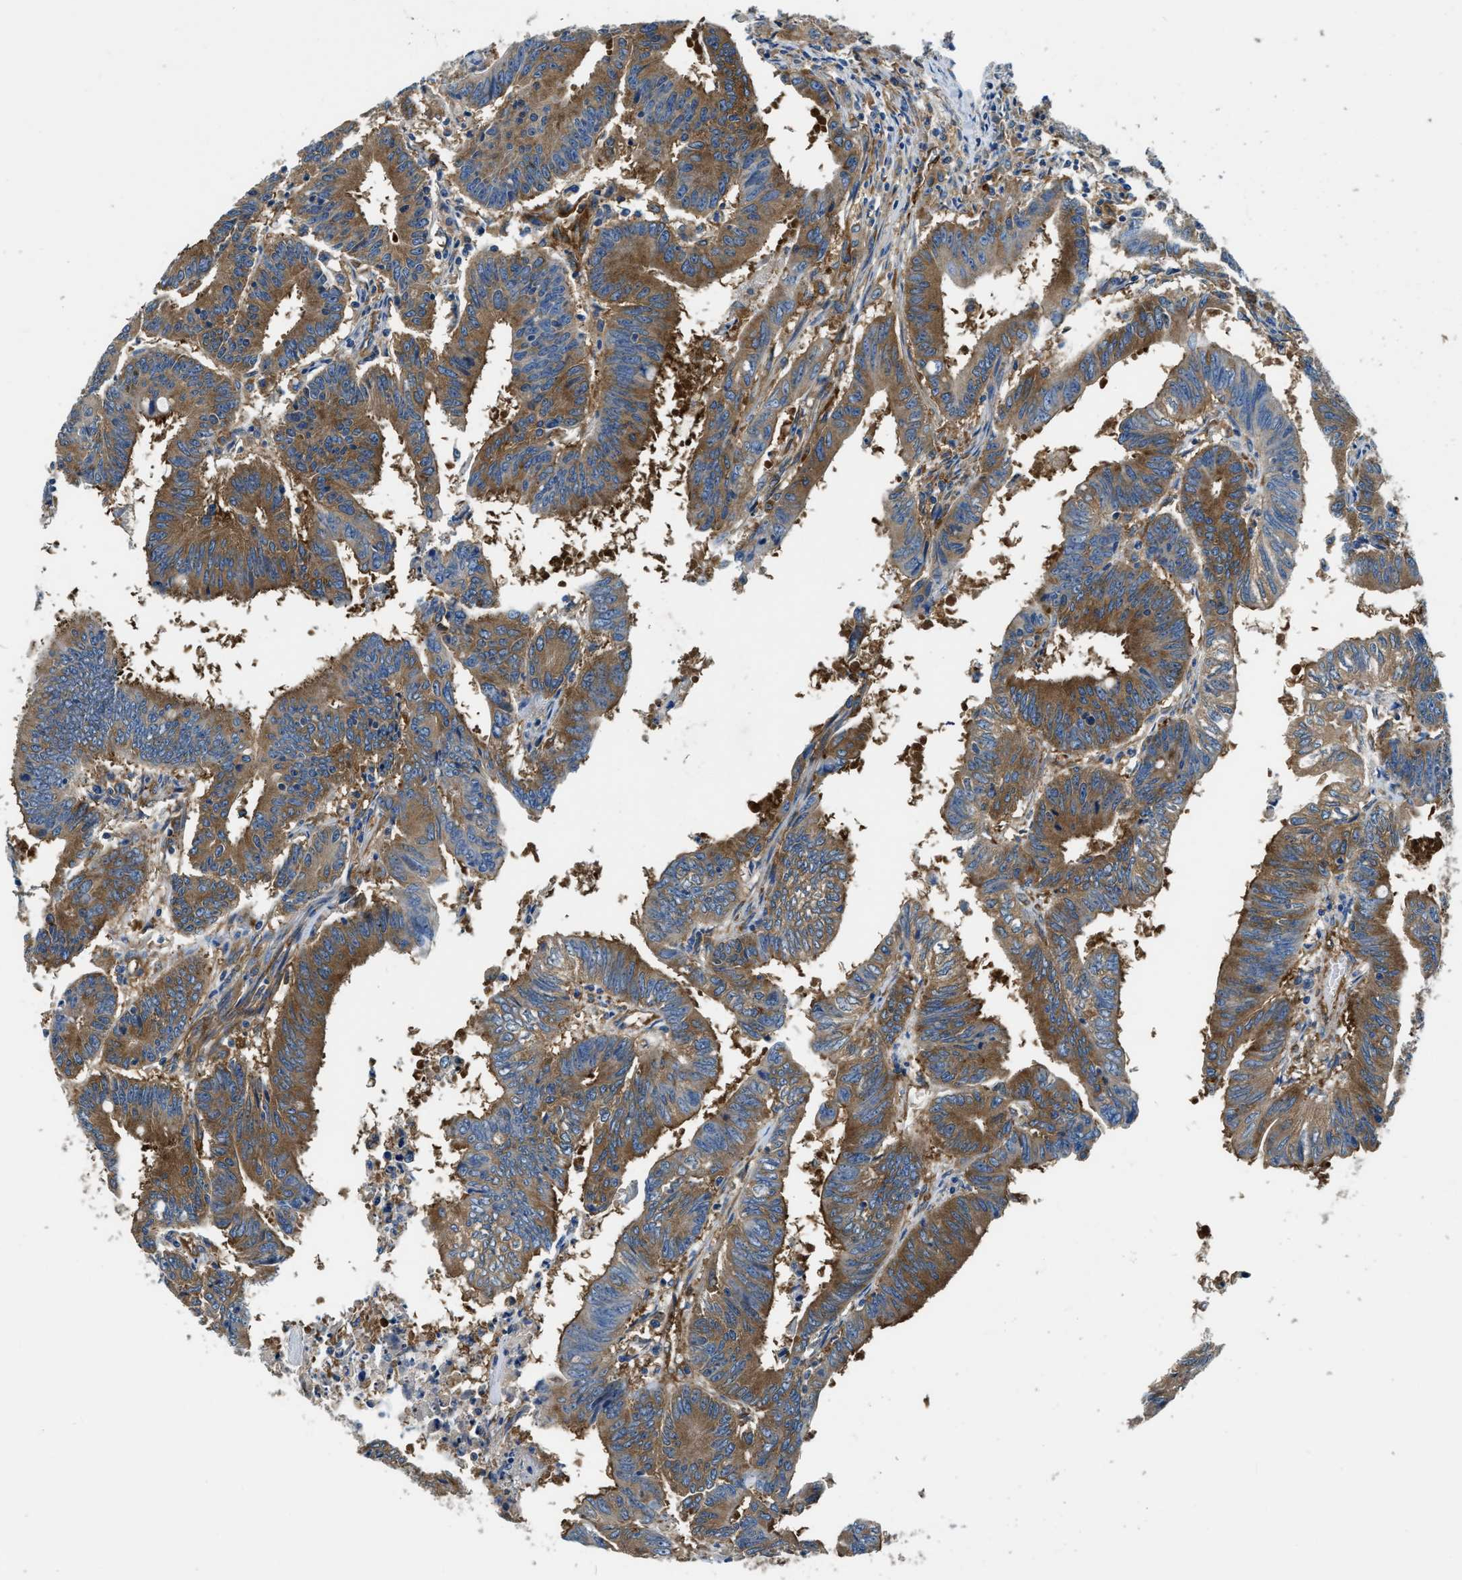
{"staining": {"intensity": "strong", "quantity": ">75%", "location": "cytoplasmic/membranous"}, "tissue": "colorectal cancer", "cell_type": "Tumor cells", "image_type": "cancer", "snomed": [{"axis": "morphology", "description": "Adenocarcinoma, NOS"}, {"axis": "topography", "description": "Colon"}], "caption": "Adenocarcinoma (colorectal) stained for a protein (brown) shows strong cytoplasmic/membranous positive expression in about >75% of tumor cells.", "gene": "EEA1", "patient": {"sex": "male", "age": 45}}